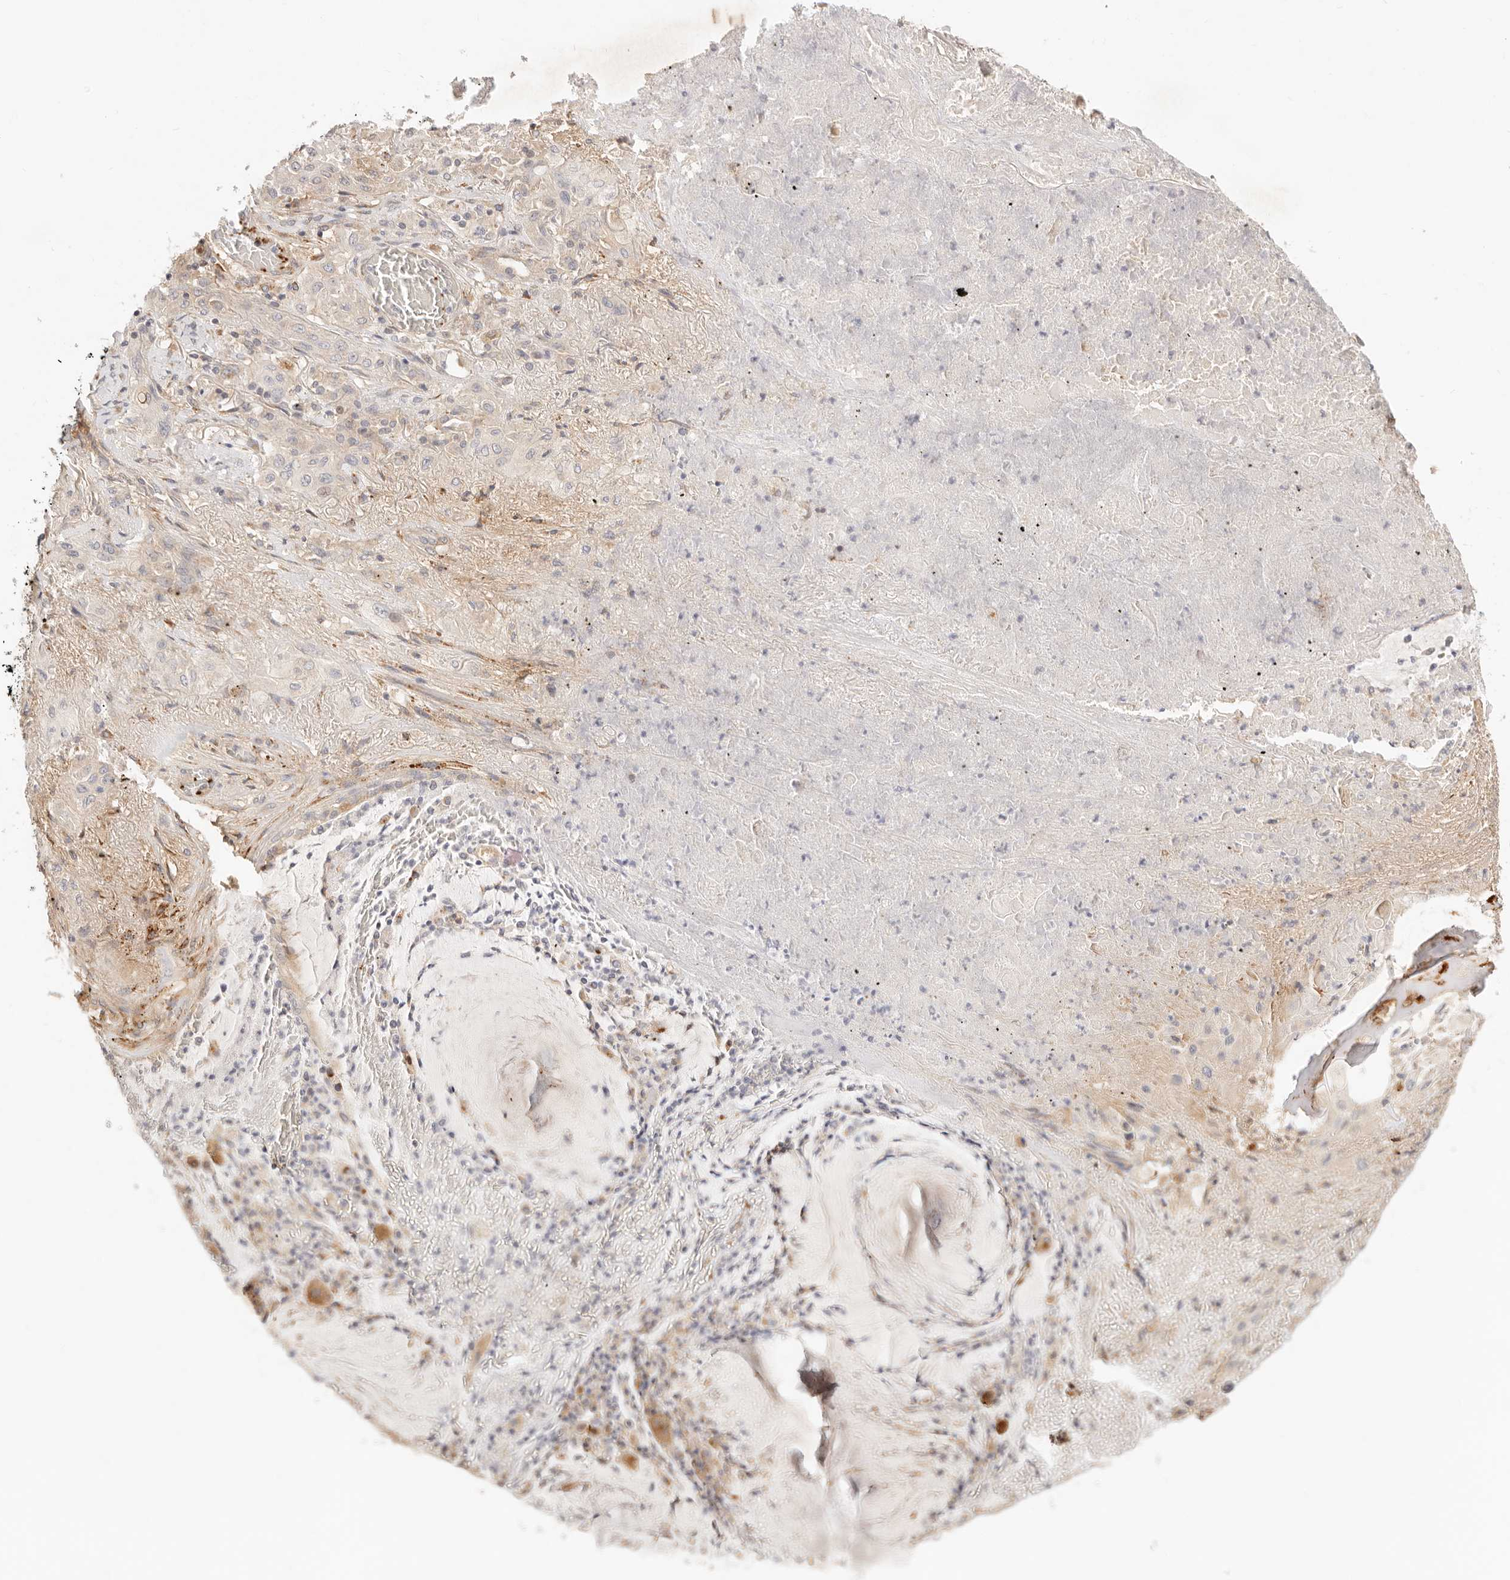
{"staining": {"intensity": "negative", "quantity": "none", "location": "none"}, "tissue": "lung cancer", "cell_type": "Tumor cells", "image_type": "cancer", "snomed": [{"axis": "morphology", "description": "Squamous cell carcinoma, NOS"}, {"axis": "topography", "description": "Lung"}], "caption": "Lung cancer (squamous cell carcinoma) stained for a protein using immunohistochemistry reveals no positivity tumor cells.", "gene": "UBXN10", "patient": {"sex": "female", "age": 47}}